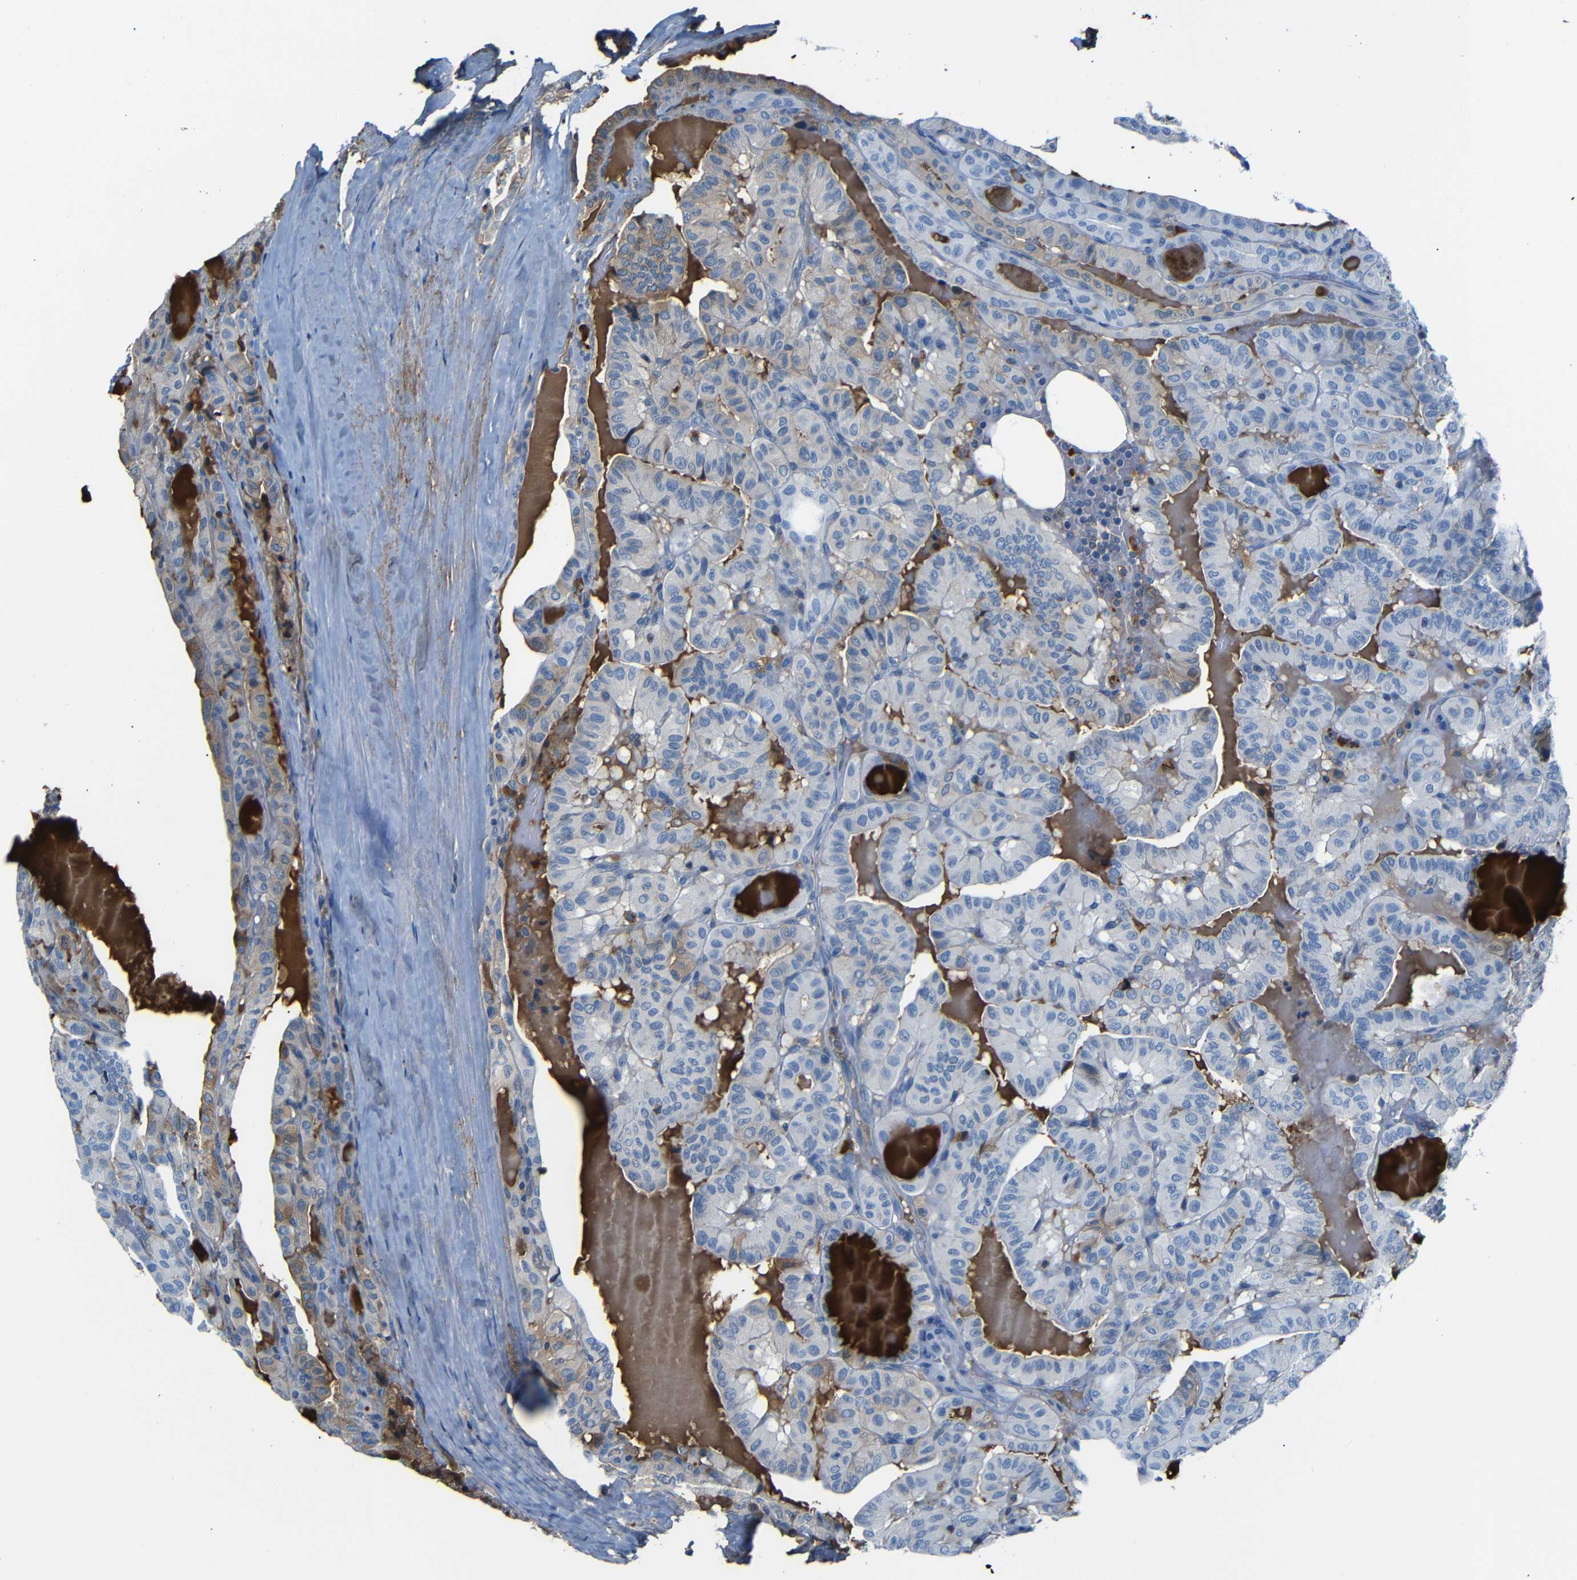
{"staining": {"intensity": "negative", "quantity": "none", "location": "none"}, "tissue": "head and neck cancer", "cell_type": "Tumor cells", "image_type": "cancer", "snomed": [{"axis": "morphology", "description": "Squamous cell carcinoma, NOS"}, {"axis": "topography", "description": "Oral tissue"}, {"axis": "topography", "description": "Head-Neck"}], "caption": "This is a photomicrograph of immunohistochemistry staining of squamous cell carcinoma (head and neck), which shows no expression in tumor cells. The staining was performed using DAB to visualize the protein expression in brown, while the nuclei were stained in blue with hematoxylin (Magnification: 20x).", "gene": "SERPINA1", "patient": {"sex": "female", "age": 50}}